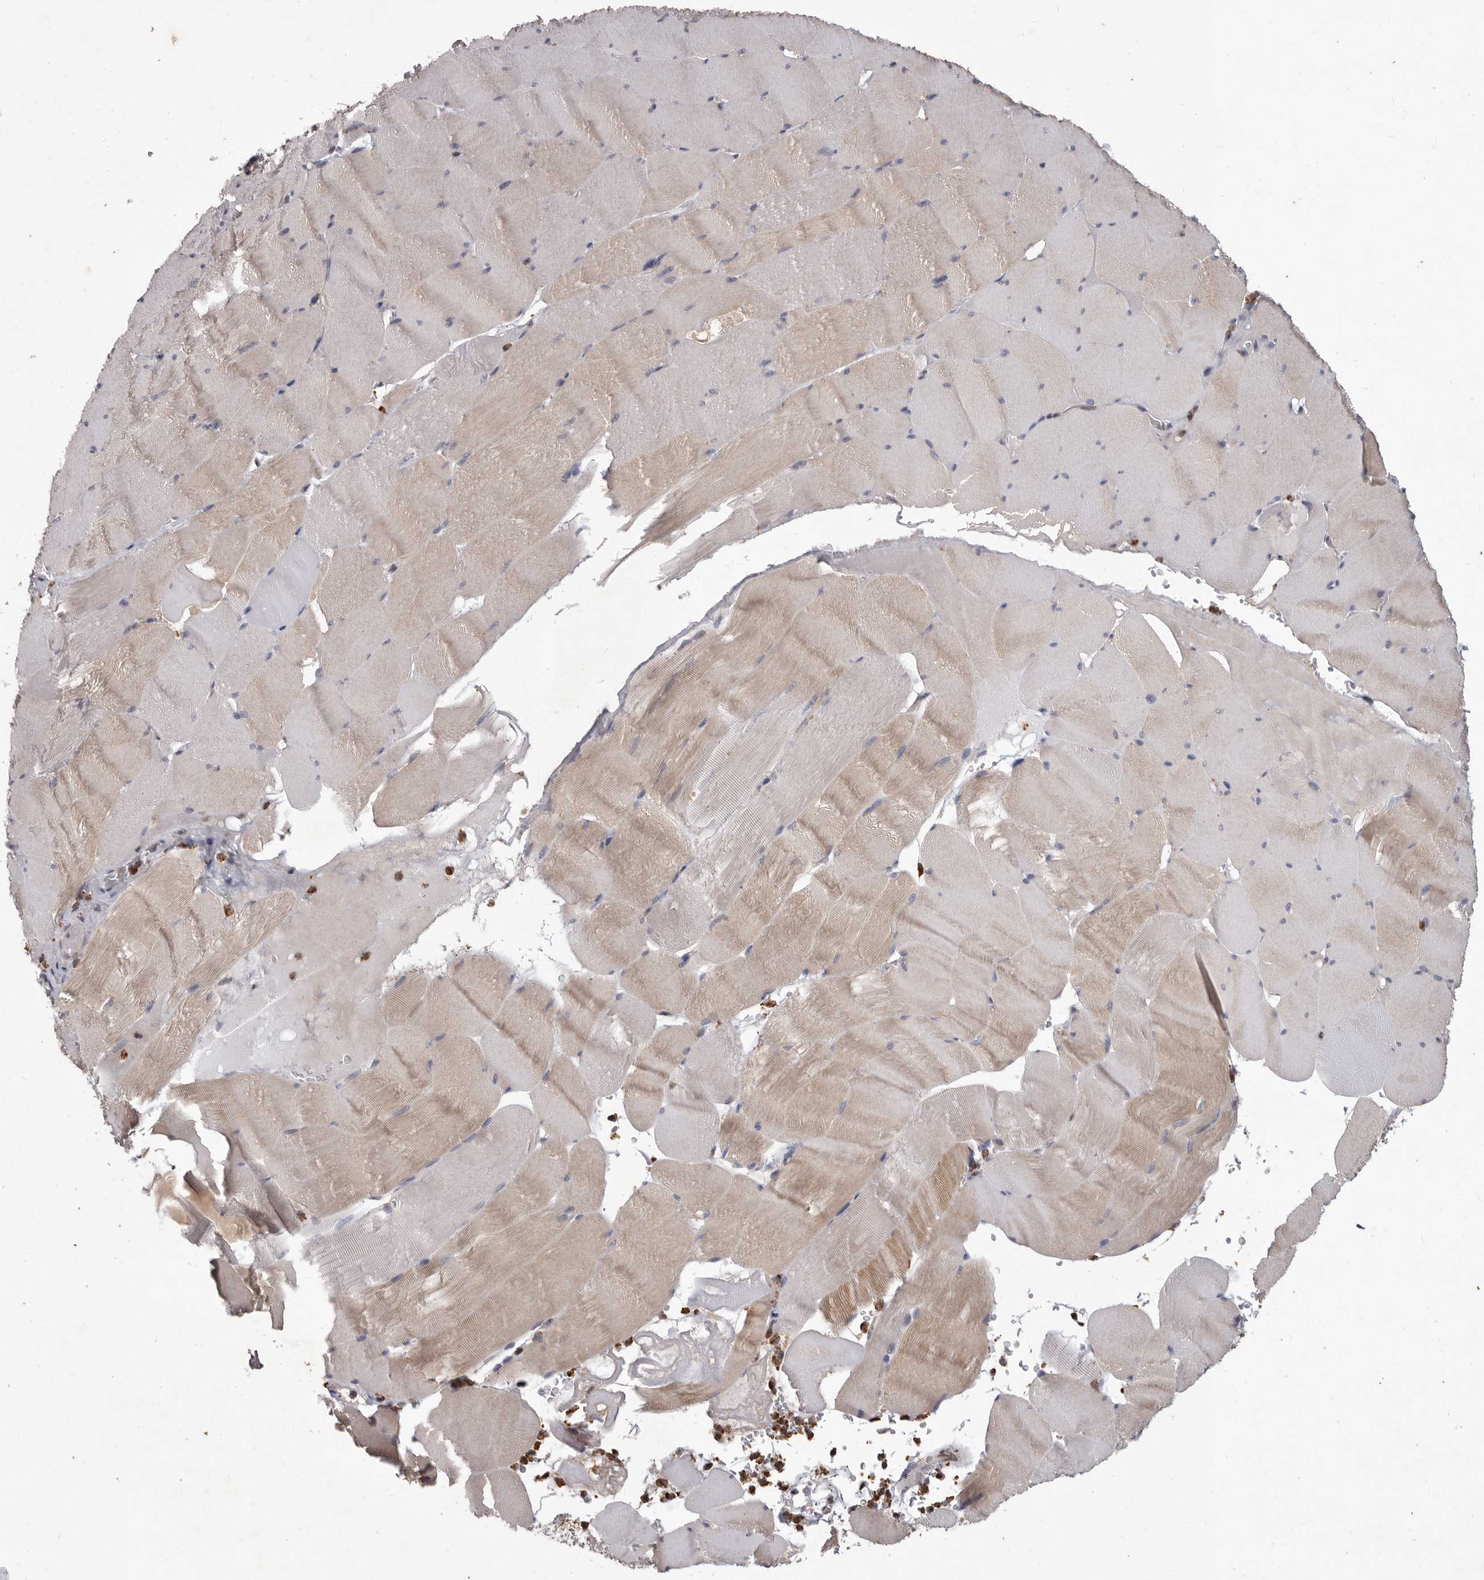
{"staining": {"intensity": "moderate", "quantity": "<25%", "location": "cytoplasmic/membranous"}, "tissue": "skeletal muscle", "cell_type": "Myocytes", "image_type": "normal", "snomed": [{"axis": "morphology", "description": "Normal tissue, NOS"}, {"axis": "topography", "description": "Skeletal muscle"}], "caption": "Moderate cytoplasmic/membranous expression is identified in about <25% of myocytes in benign skeletal muscle. (IHC, brightfield microscopy, high magnification).", "gene": "ACLY", "patient": {"sex": "male", "age": 62}}